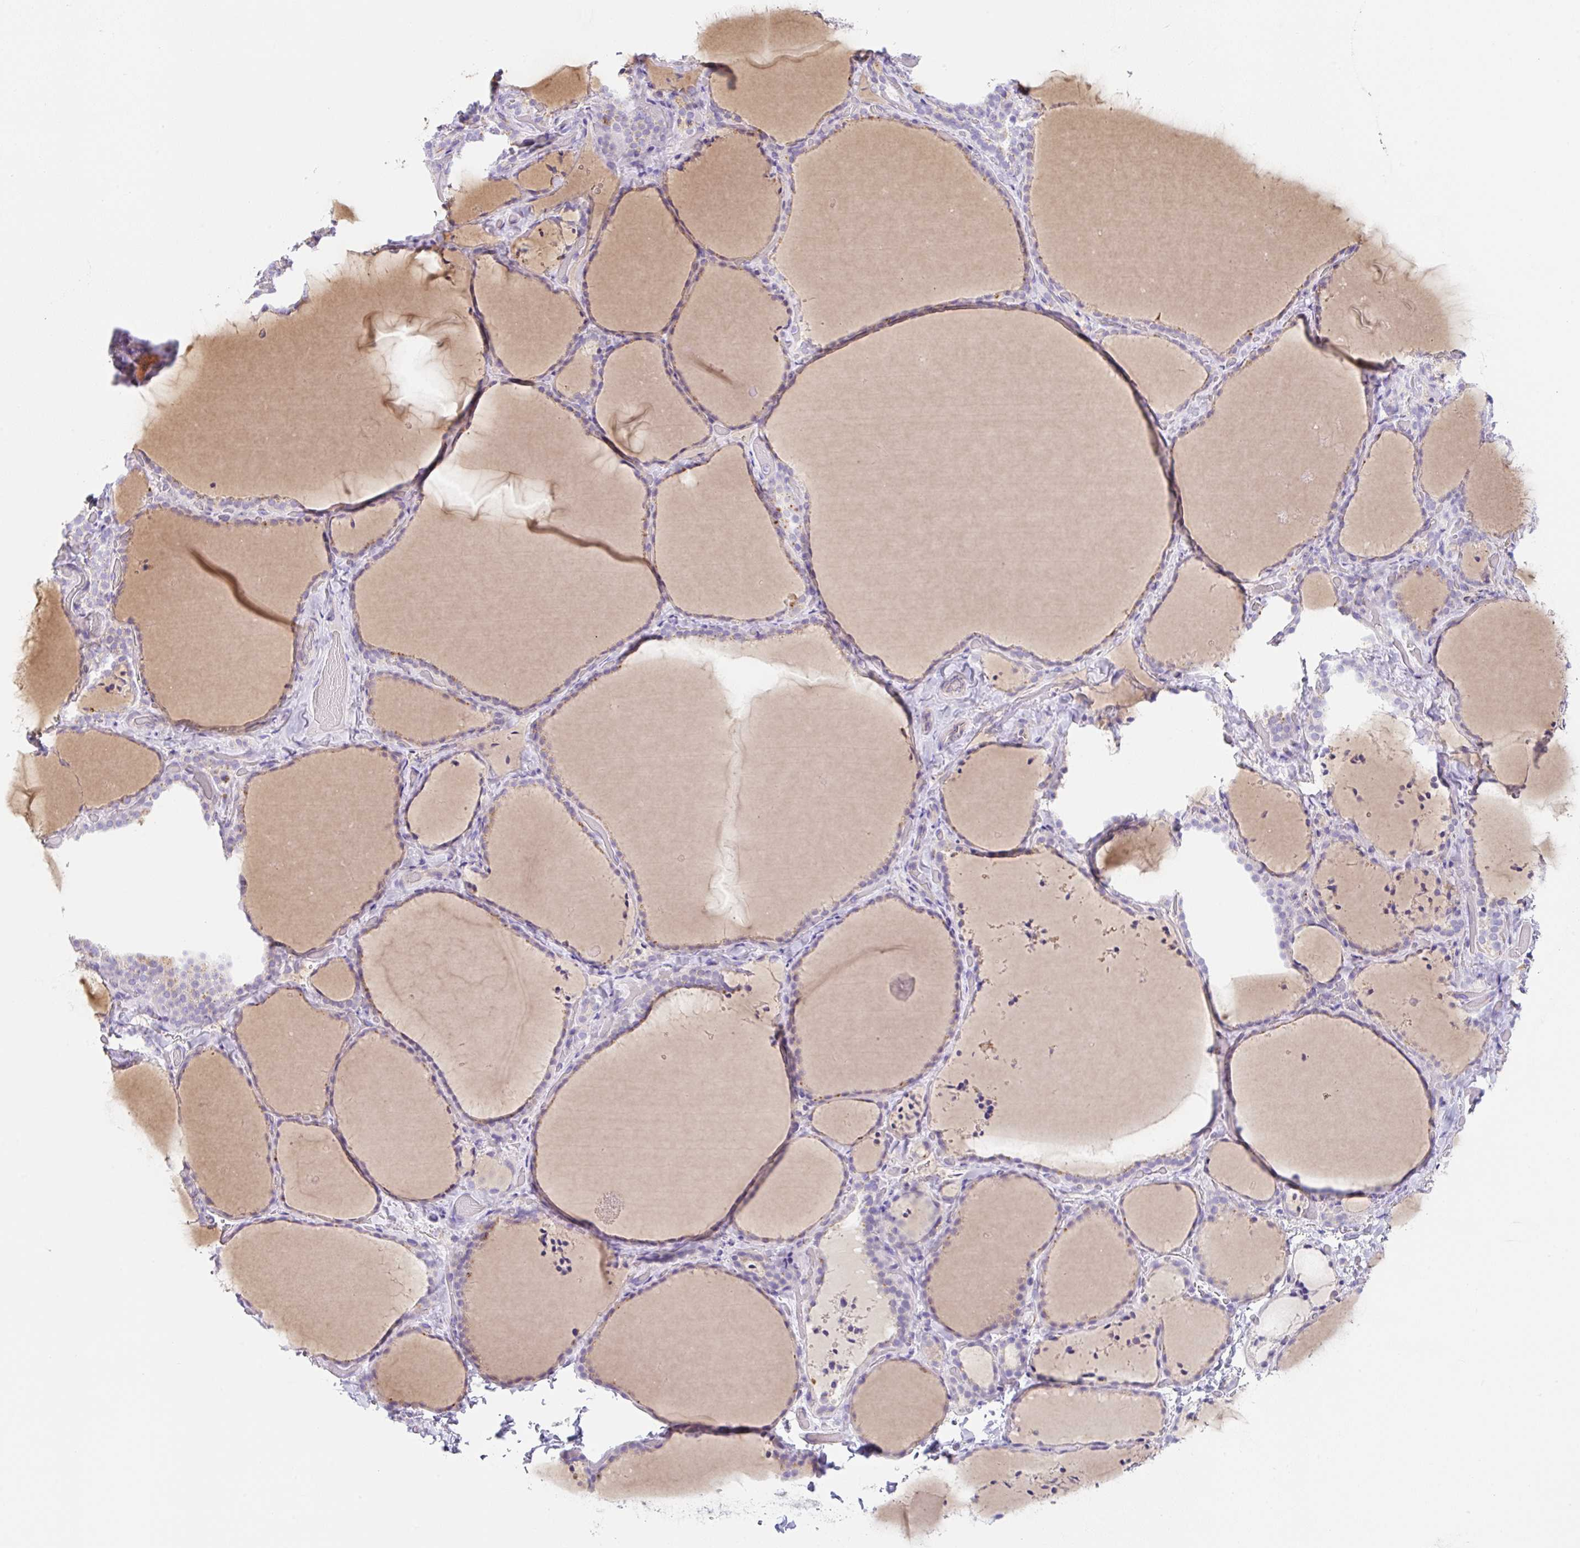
{"staining": {"intensity": "weak", "quantity": "25%-75%", "location": "cytoplasmic/membranous"}, "tissue": "thyroid gland", "cell_type": "Glandular cells", "image_type": "normal", "snomed": [{"axis": "morphology", "description": "Normal tissue, NOS"}, {"axis": "topography", "description": "Thyroid gland"}], "caption": "The micrograph demonstrates staining of unremarkable thyroid gland, revealing weak cytoplasmic/membranous protein positivity (brown color) within glandular cells.", "gene": "DKK4", "patient": {"sex": "female", "age": 22}}